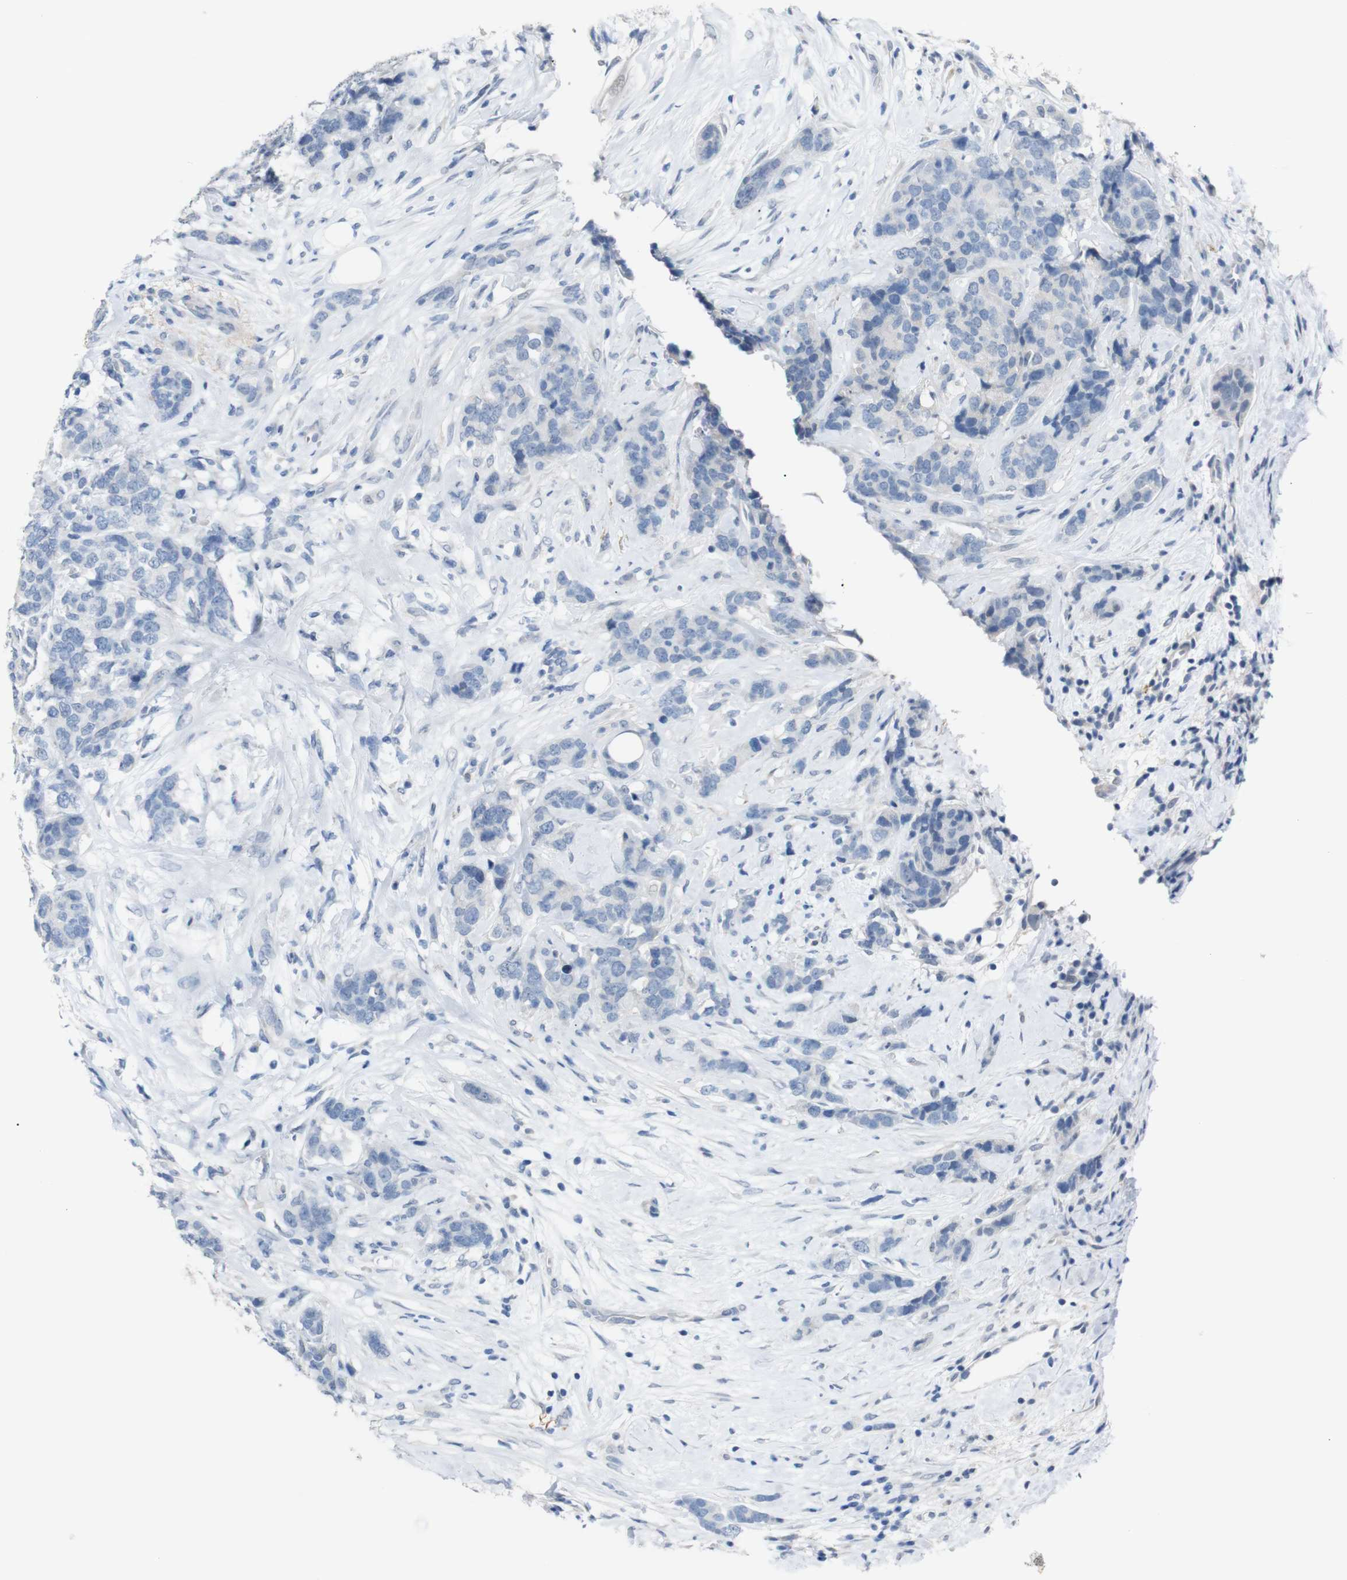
{"staining": {"intensity": "negative", "quantity": "none", "location": "none"}, "tissue": "breast cancer", "cell_type": "Tumor cells", "image_type": "cancer", "snomed": [{"axis": "morphology", "description": "Lobular carcinoma"}, {"axis": "topography", "description": "Breast"}], "caption": "A high-resolution histopathology image shows immunohistochemistry staining of breast cancer (lobular carcinoma), which shows no significant positivity in tumor cells.", "gene": "CHRM5", "patient": {"sex": "female", "age": 59}}